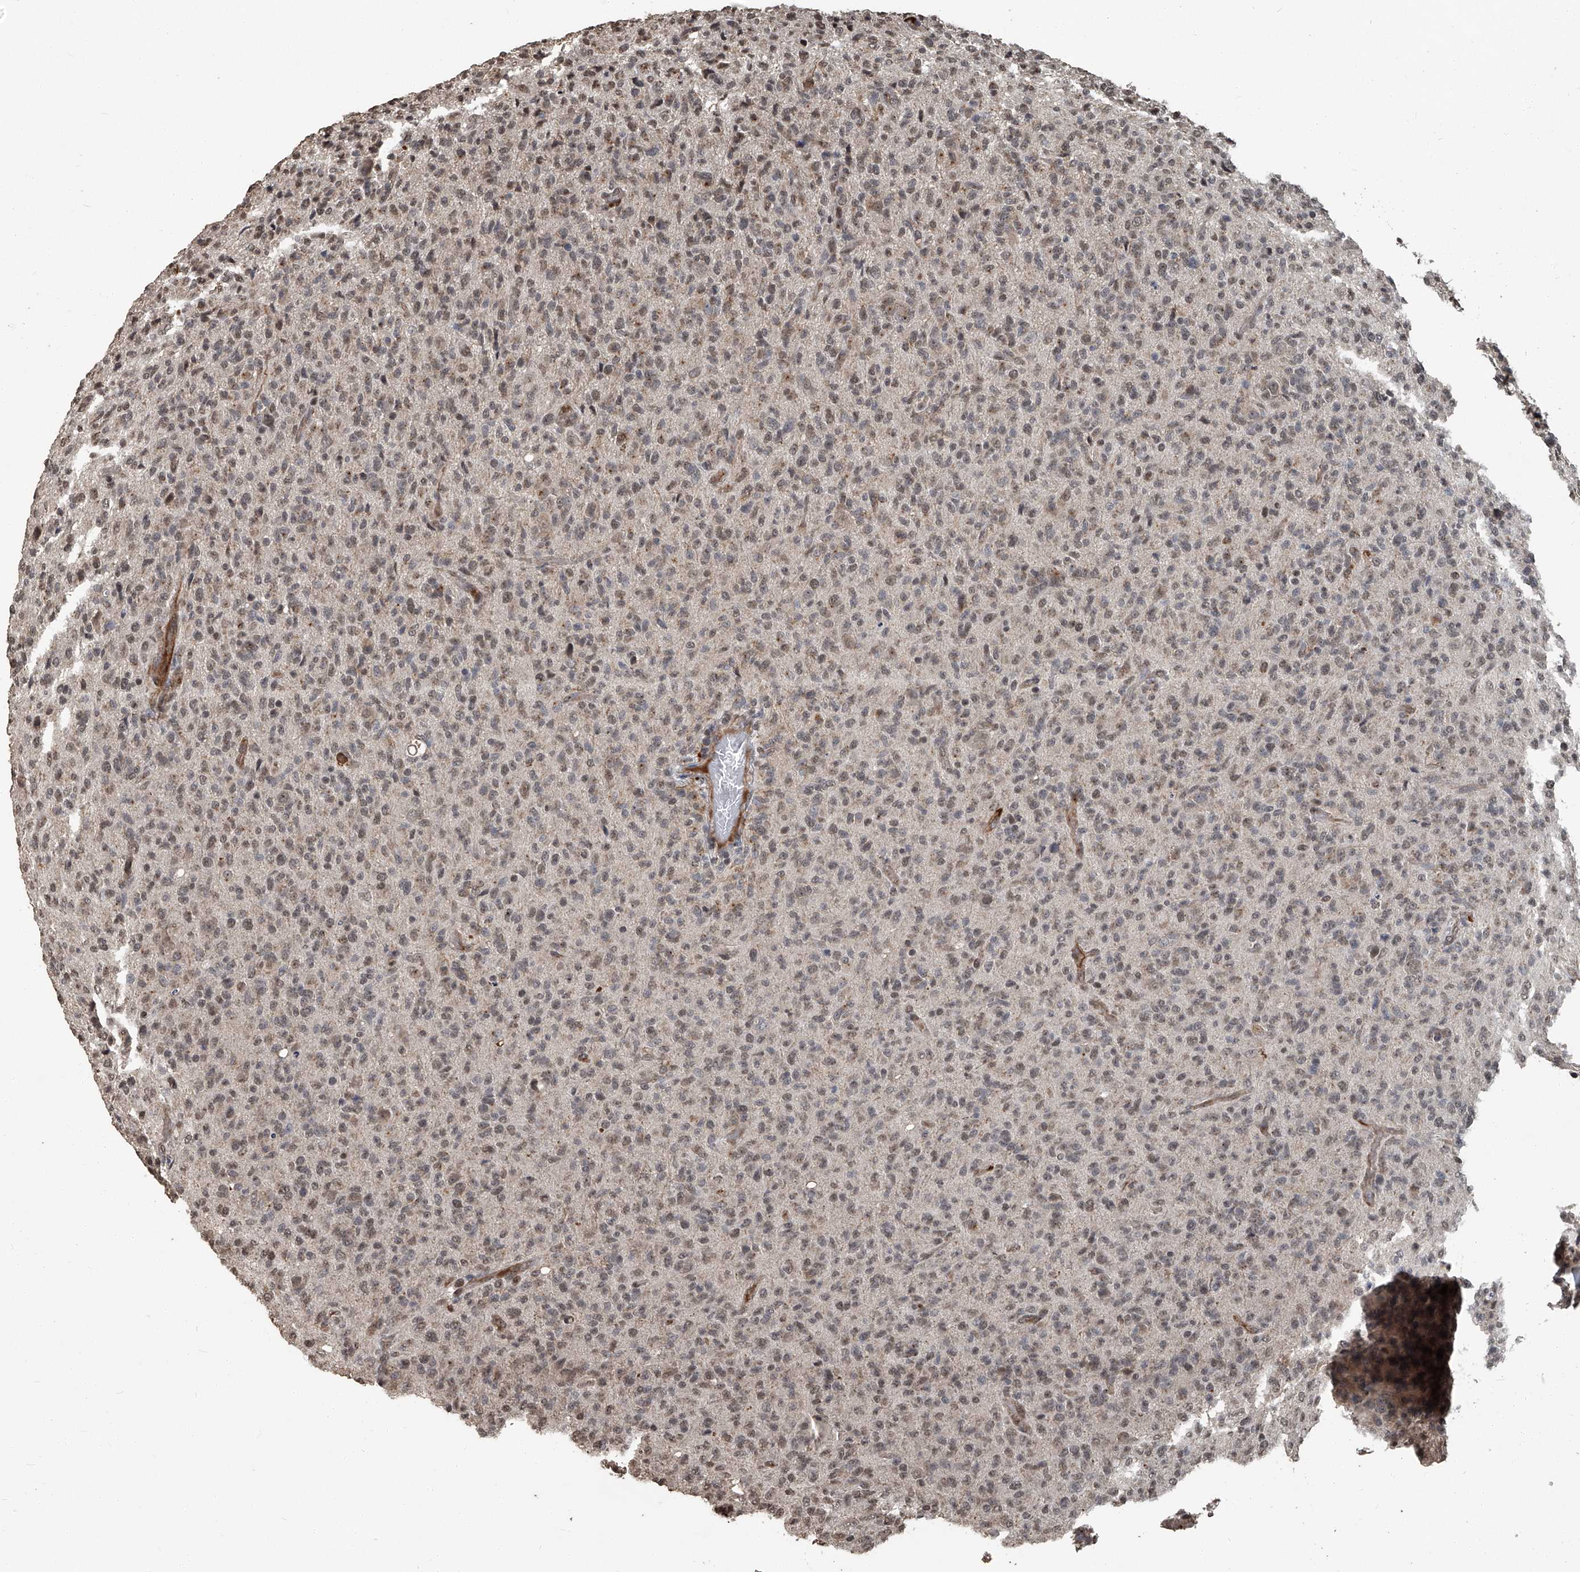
{"staining": {"intensity": "weak", "quantity": "<25%", "location": "nuclear"}, "tissue": "glioma", "cell_type": "Tumor cells", "image_type": "cancer", "snomed": [{"axis": "morphology", "description": "Glioma, malignant, High grade"}, {"axis": "topography", "description": "Brain"}], "caption": "IHC photomicrograph of neoplastic tissue: glioma stained with DAB shows no significant protein expression in tumor cells. Nuclei are stained in blue.", "gene": "GPR132", "patient": {"sex": "female", "age": 57}}